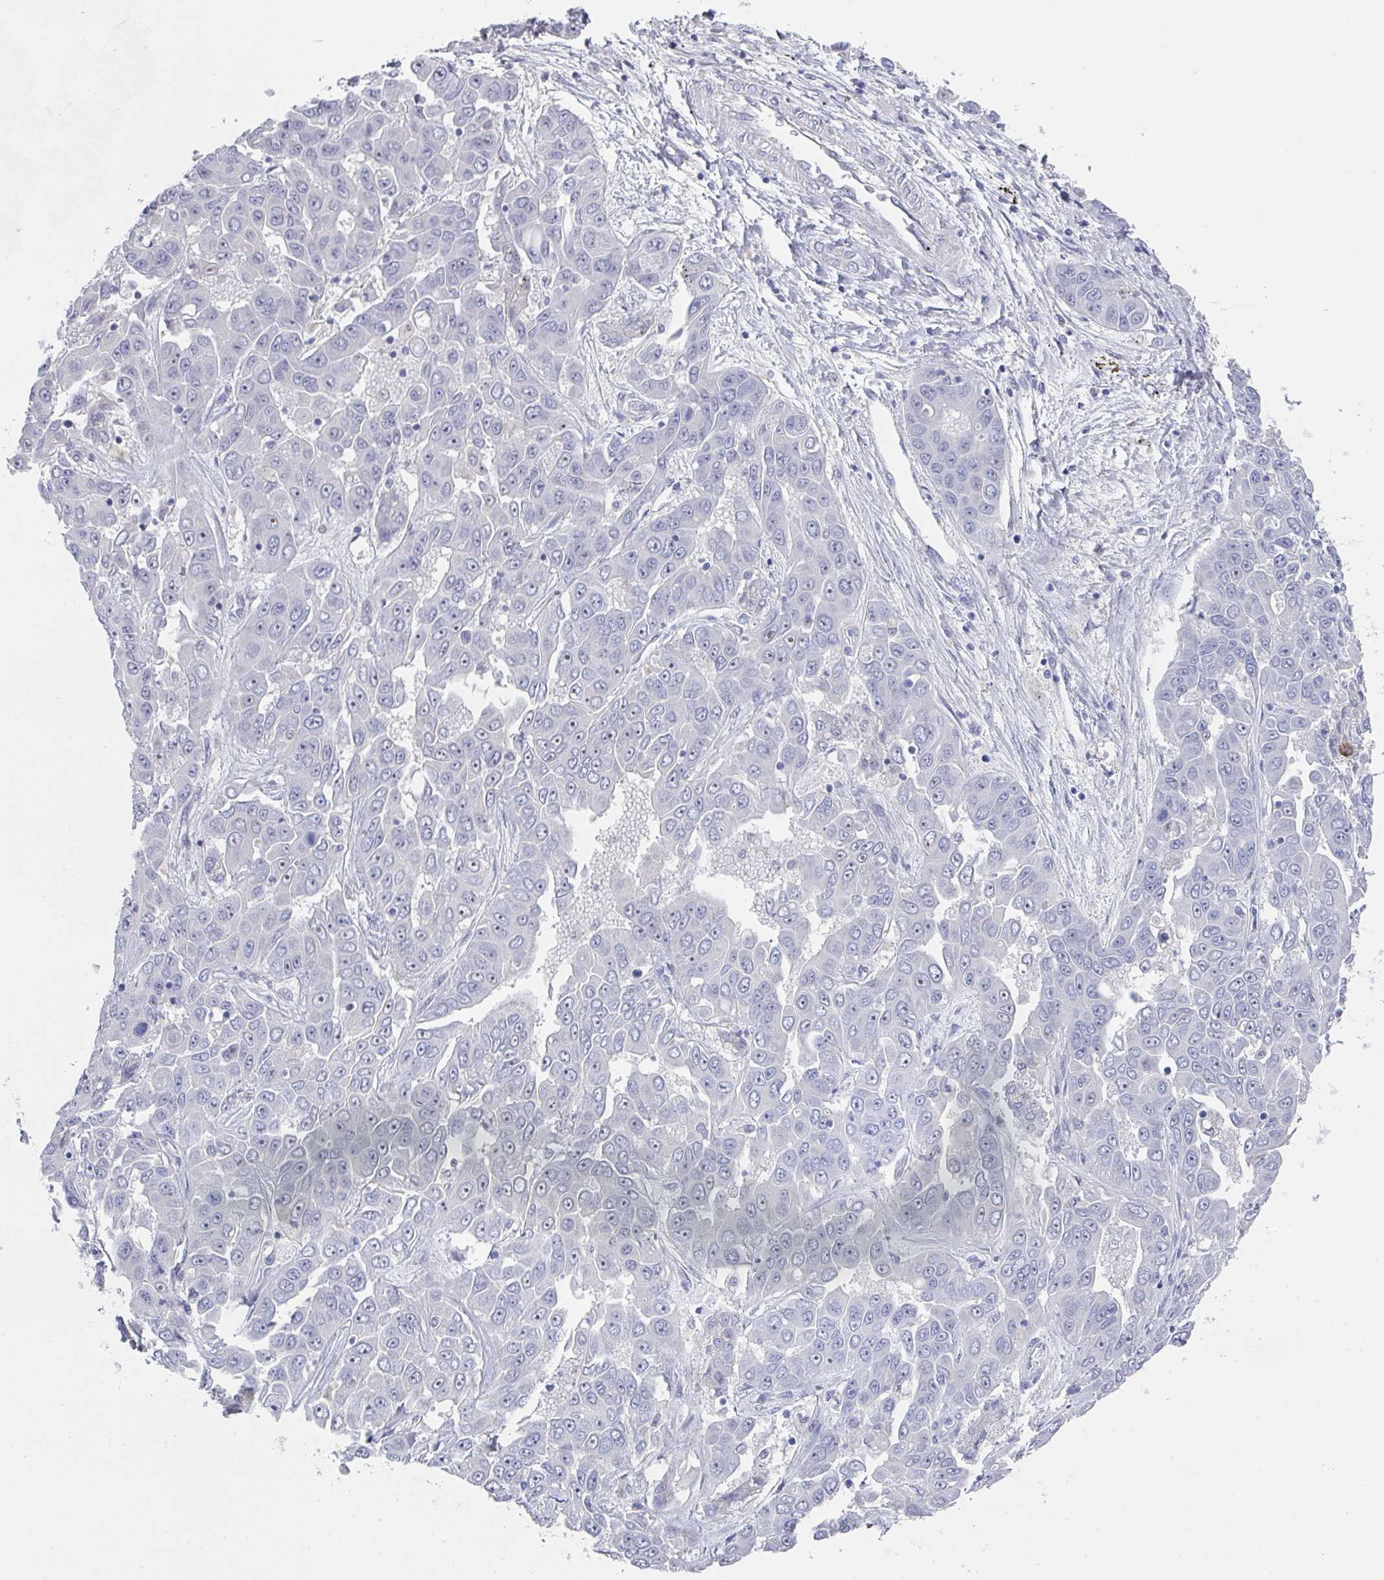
{"staining": {"intensity": "negative", "quantity": "none", "location": "none"}, "tissue": "liver cancer", "cell_type": "Tumor cells", "image_type": "cancer", "snomed": [{"axis": "morphology", "description": "Cholangiocarcinoma"}, {"axis": "topography", "description": "Liver"}], "caption": "IHC micrograph of neoplastic tissue: human liver cancer stained with DAB (3,3'-diaminobenzidine) exhibits no significant protein expression in tumor cells. Brightfield microscopy of immunohistochemistry stained with DAB (3,3'-diaminobenzidine) (brown) and hematoxylin (blue), captured at high magnification.", "gene": "NOXRED1", "patient": {"sex": "female", "age": 52}}